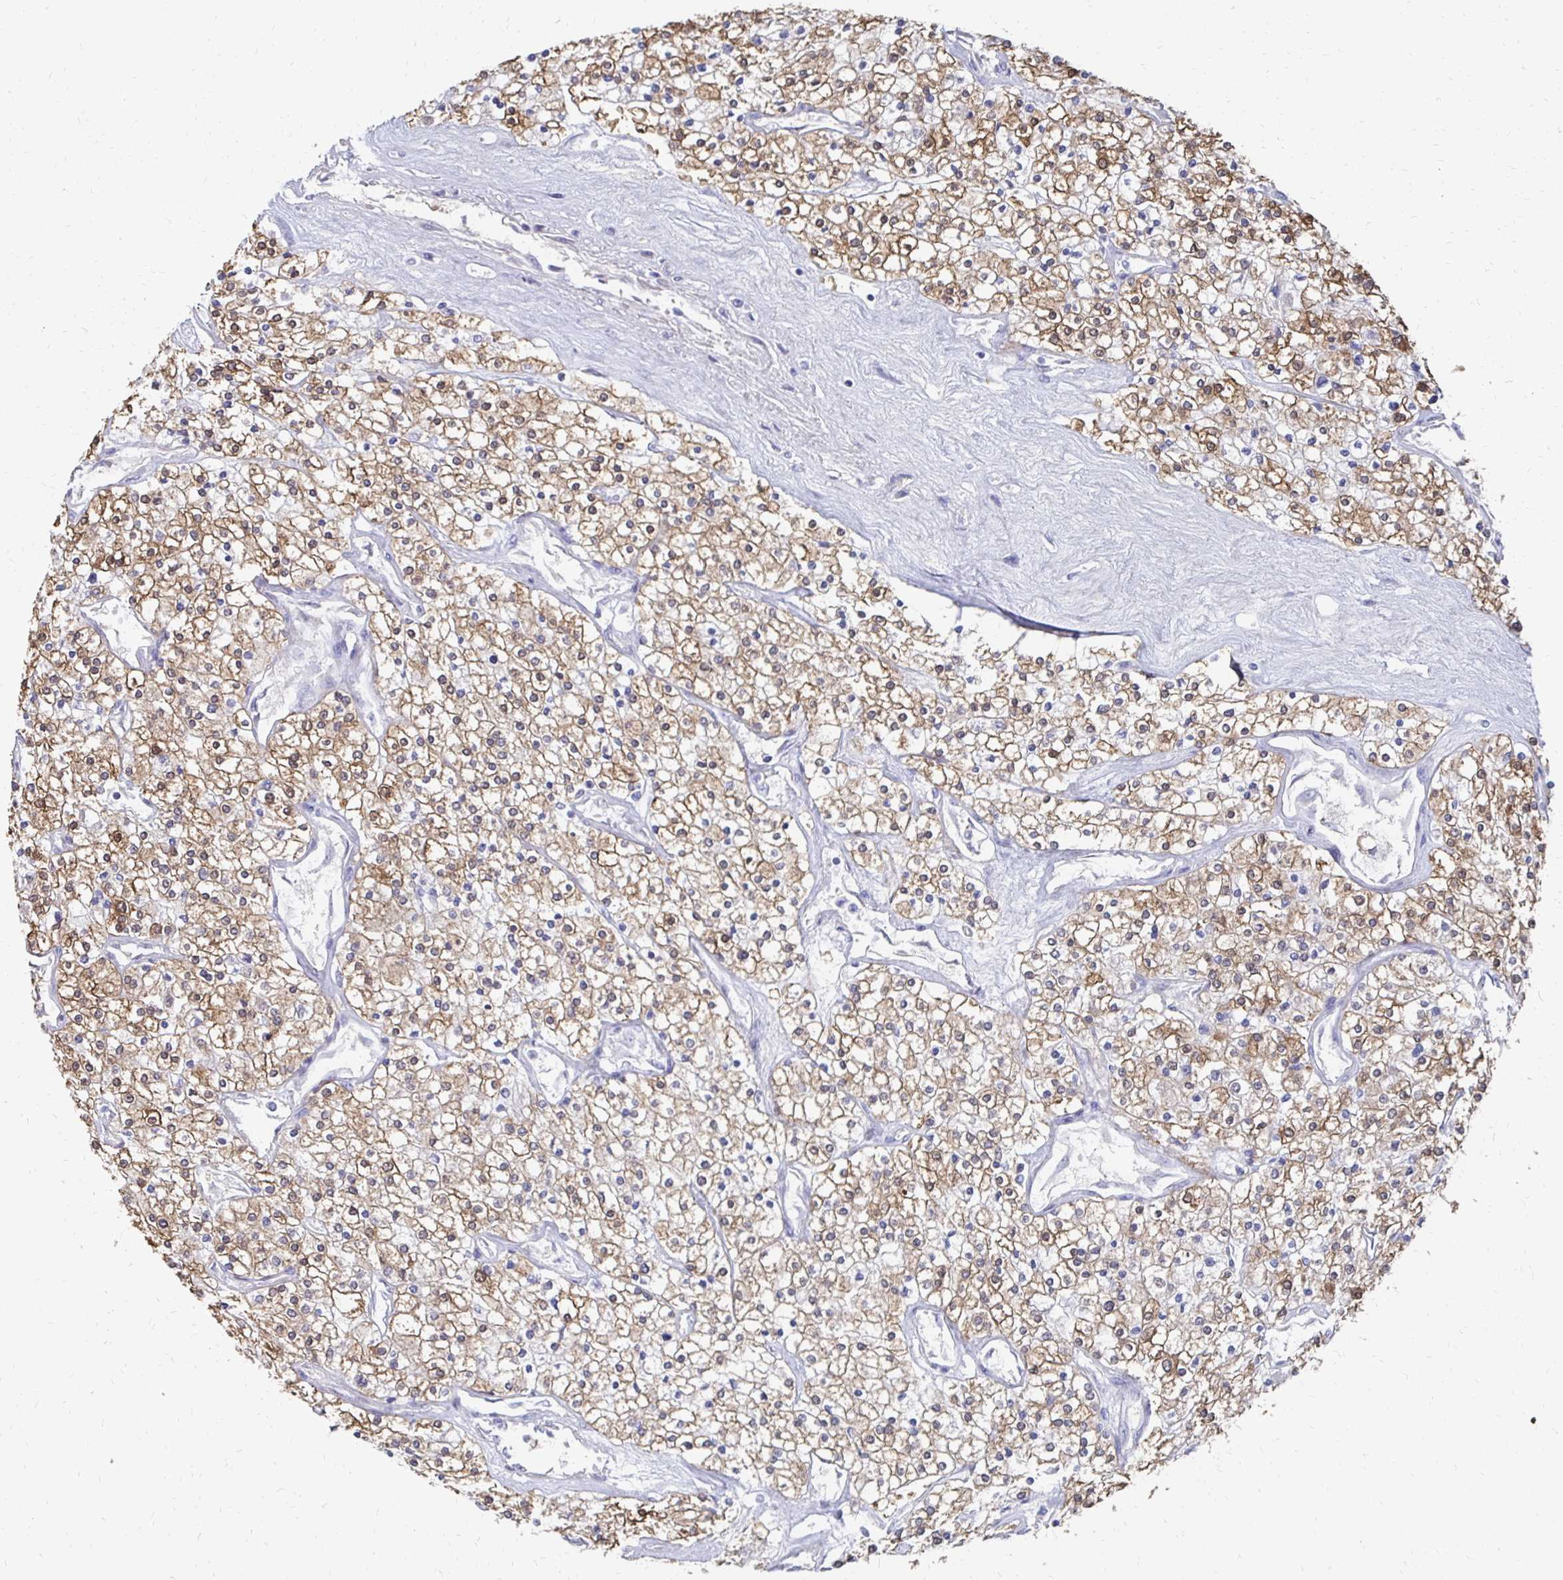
{"staining": {"intensity": "moderate", "quantity": ">75%", "location": "cytoplasmic/membranous,nuclear"}, "tissue": "renal cancer", "cell_type": "Tumor cells", "image_type": "cancer", "snomed": [{"axis": "morphology", "description": "Adenocarcinoma, NOS"}, {"axis": "topography", "description": "Kidney"}], "caption": "Immunohistochemical staining of human renal cancer (adenocarcinoma) shows medium levels of moderate cytoplasmic/membranous and nuclear protein expression in about >75% of tumor cells. (Brightfield microscopy of DAB IHC at high magnification).", "gene": "SYCP3", "patient": {"sex": "male", "age": 80}}